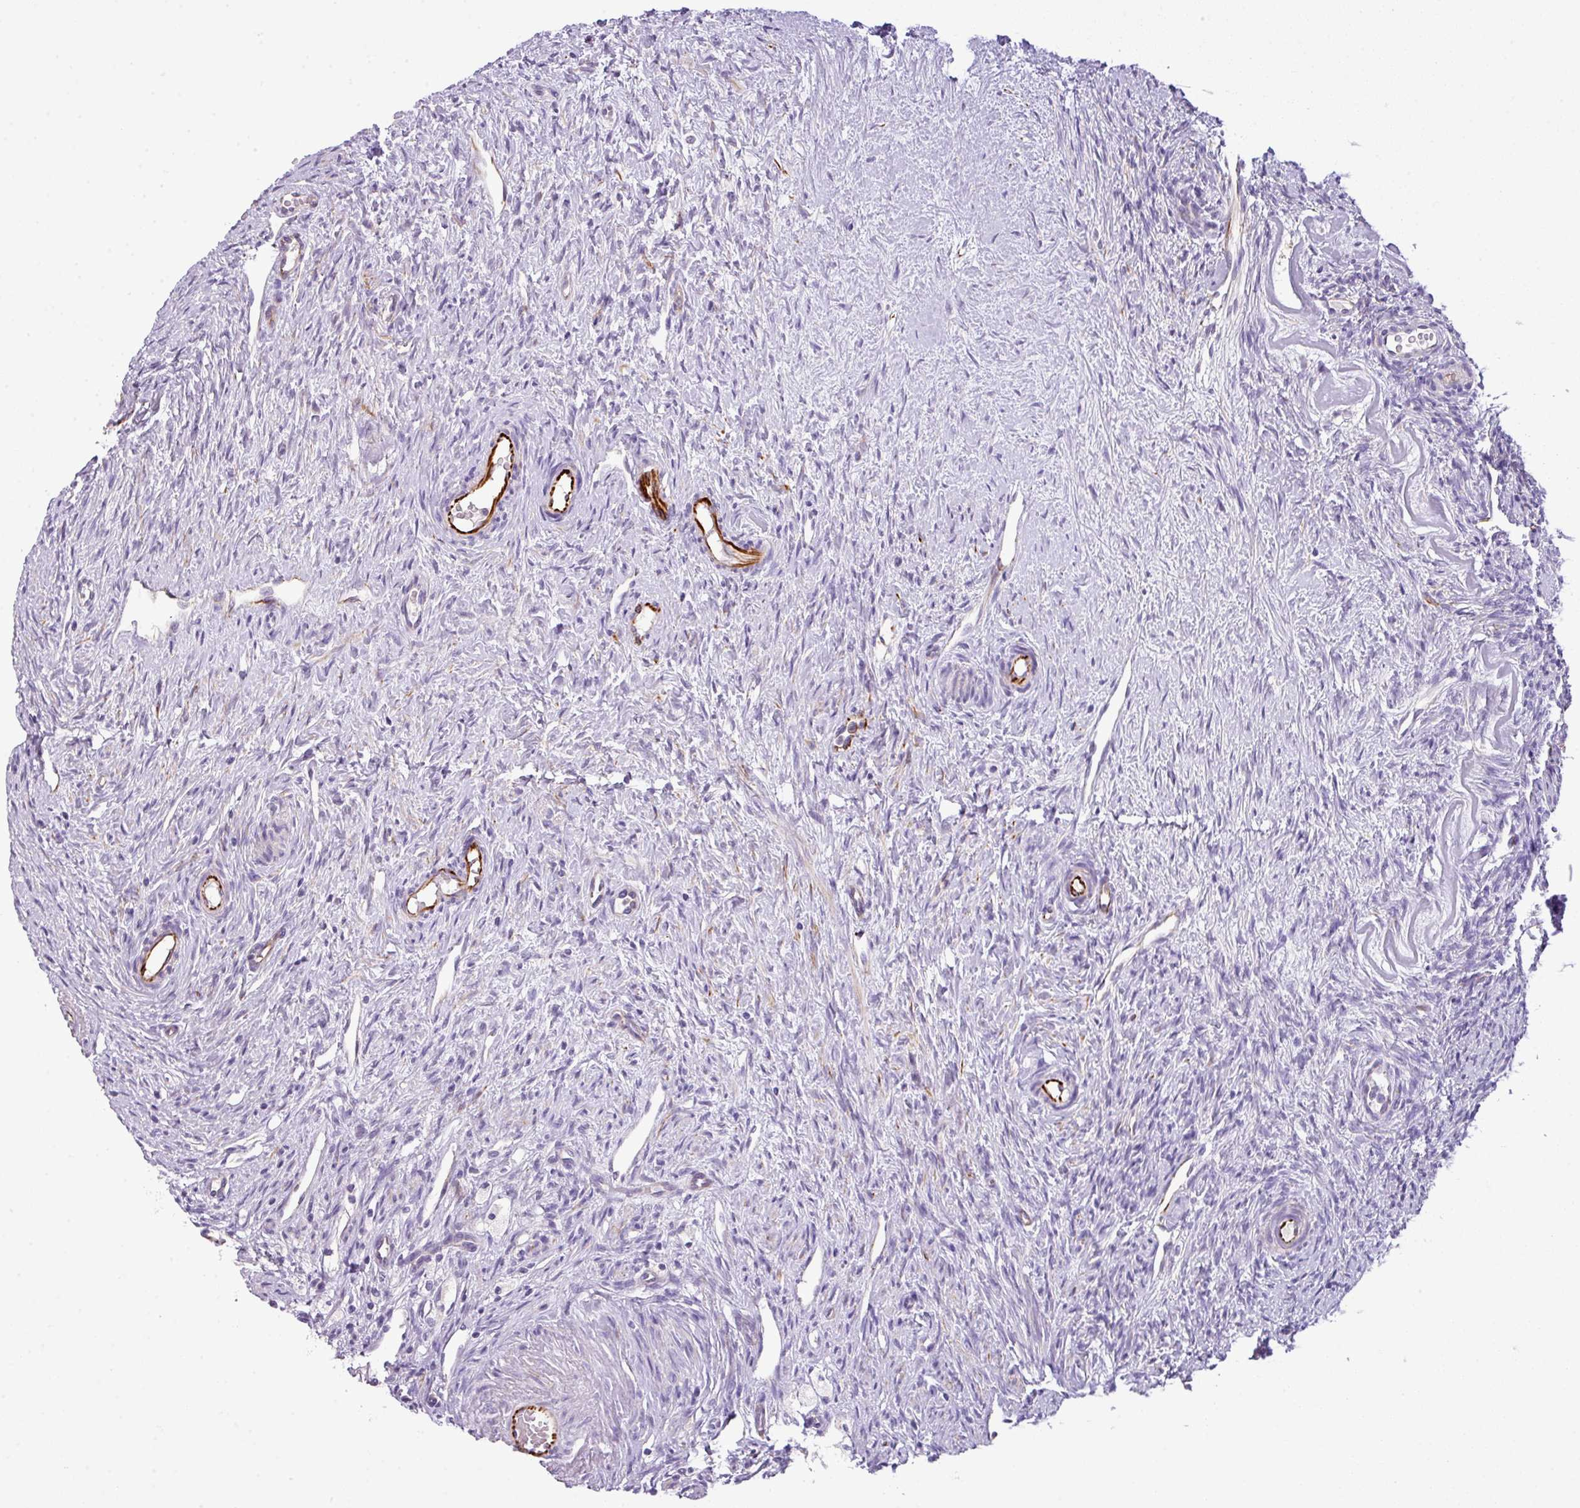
{"staining": {"intensity": "moderate", "quantity": "<25%", "location": "cytoplasmic/membranous"}, "tissue": "ovary", "cell_type": "Ovarian stroma cells", "image_type": "normal", "snomed": [{"axis": "morphology", "description": "Normal tissue, NOS"}, {"axis": "topography", "description": "Ovary"}], "caption": "Immunohistochemical staining of normal ovary demonstrates <25% levels of moderate cytoplasmic/membranous protein staining in about <25% of ovarian stroma cells.", "gene": "ENSG00000273748", "patient": {"sex": "female", "age": 51}}